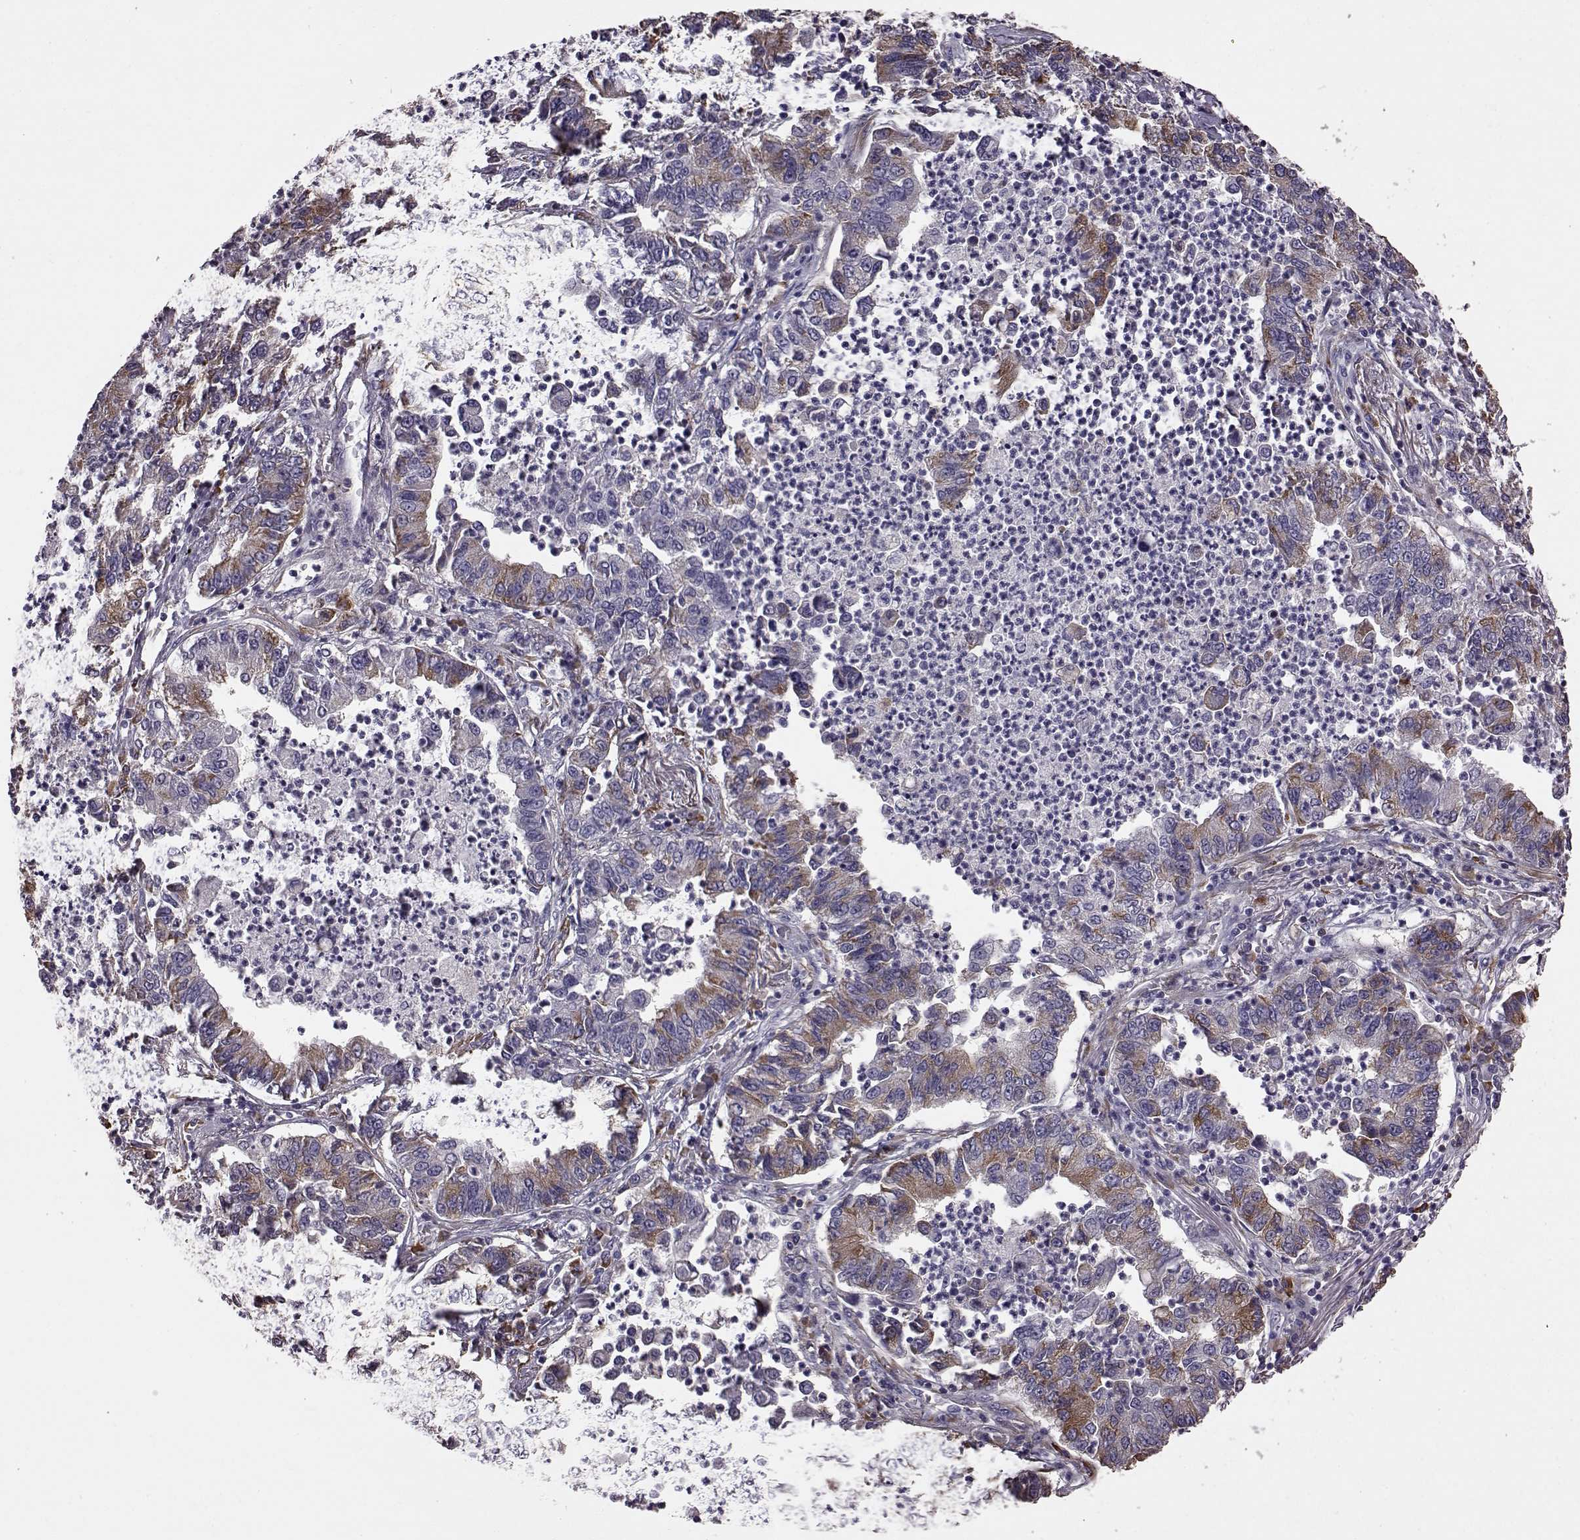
{"staining": {"intensity": "moderate", "quantity": "<25%", "location": "cytoplasmic/membranous"}, "tissue": "lung cancer", "cell_type": "Tumor cells", "image_type": "cancer", "snomed": [{"axis": "morphology", "description": "Adenocarcinoma, NOS"}, {"axis": "topography", "description": "Lung"}], "caption": "Lung adenocarcinoma stained with immunohistochemistry demonstrates moderate cytoplasmic/membranous staining in approximately <25% of tumor cells.", "gene": "ADGRG2", "patient": {"sex": "female", "age": 57}}